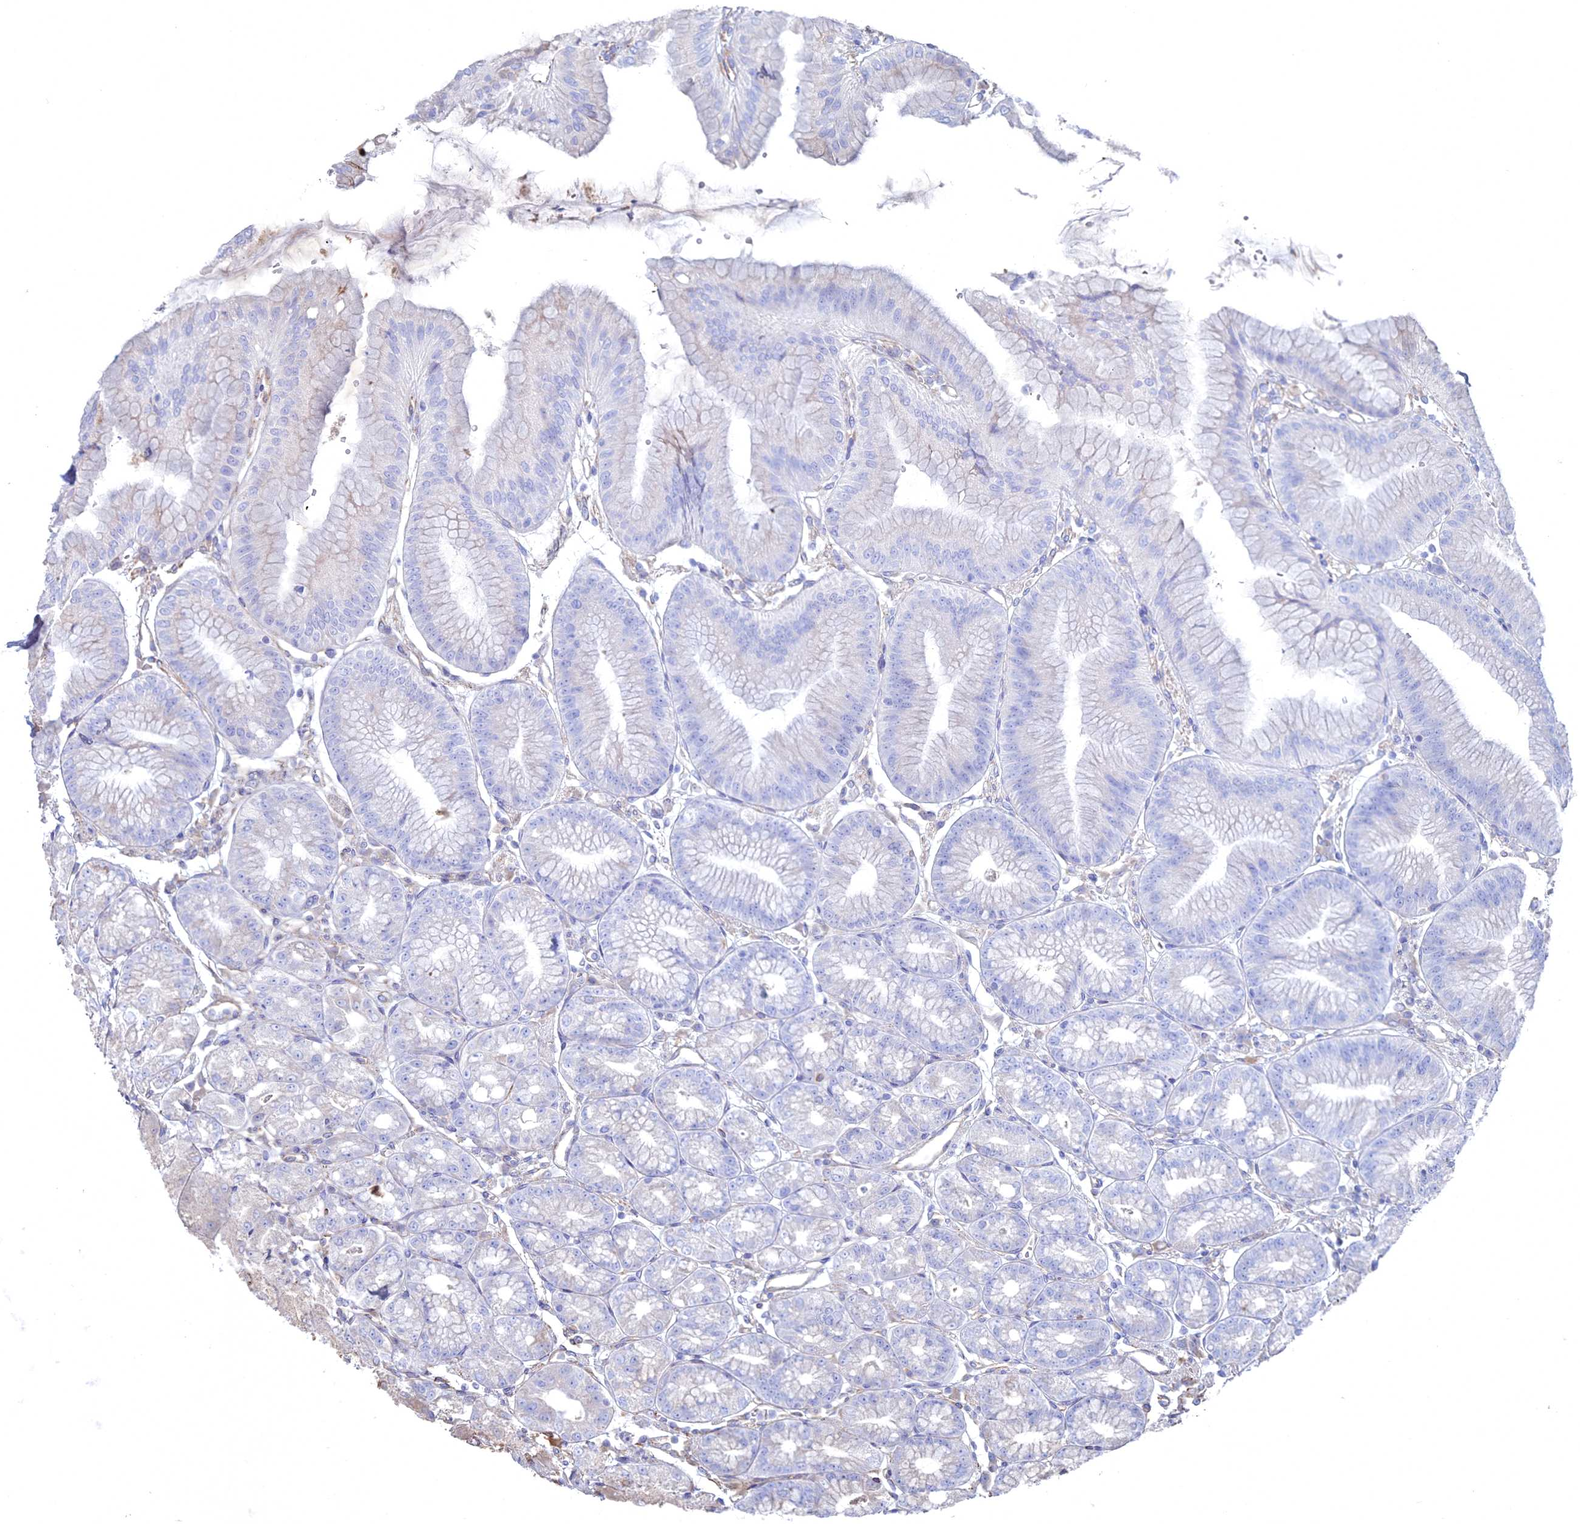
{"staining": {"intensity": "negative", "quantity": "none", "location": "none"}, "tissue": "stomach", "cell_type": "Glandular cells", "image_type": "normal", "snomed": [{"axis": "morphology", "description": "Normal tissue, NOS"}, {"axis": "topography", "description": "Stomach, lower"}], "caption": "An IHC photomicrograph of benign stomach is shown. There is no staining in glandular cells of stomach. (DAB immunohistochemistry (IHC), high magnification).", "gene": "CLVS2", "patient": {"sex": "male", "age": 71}}